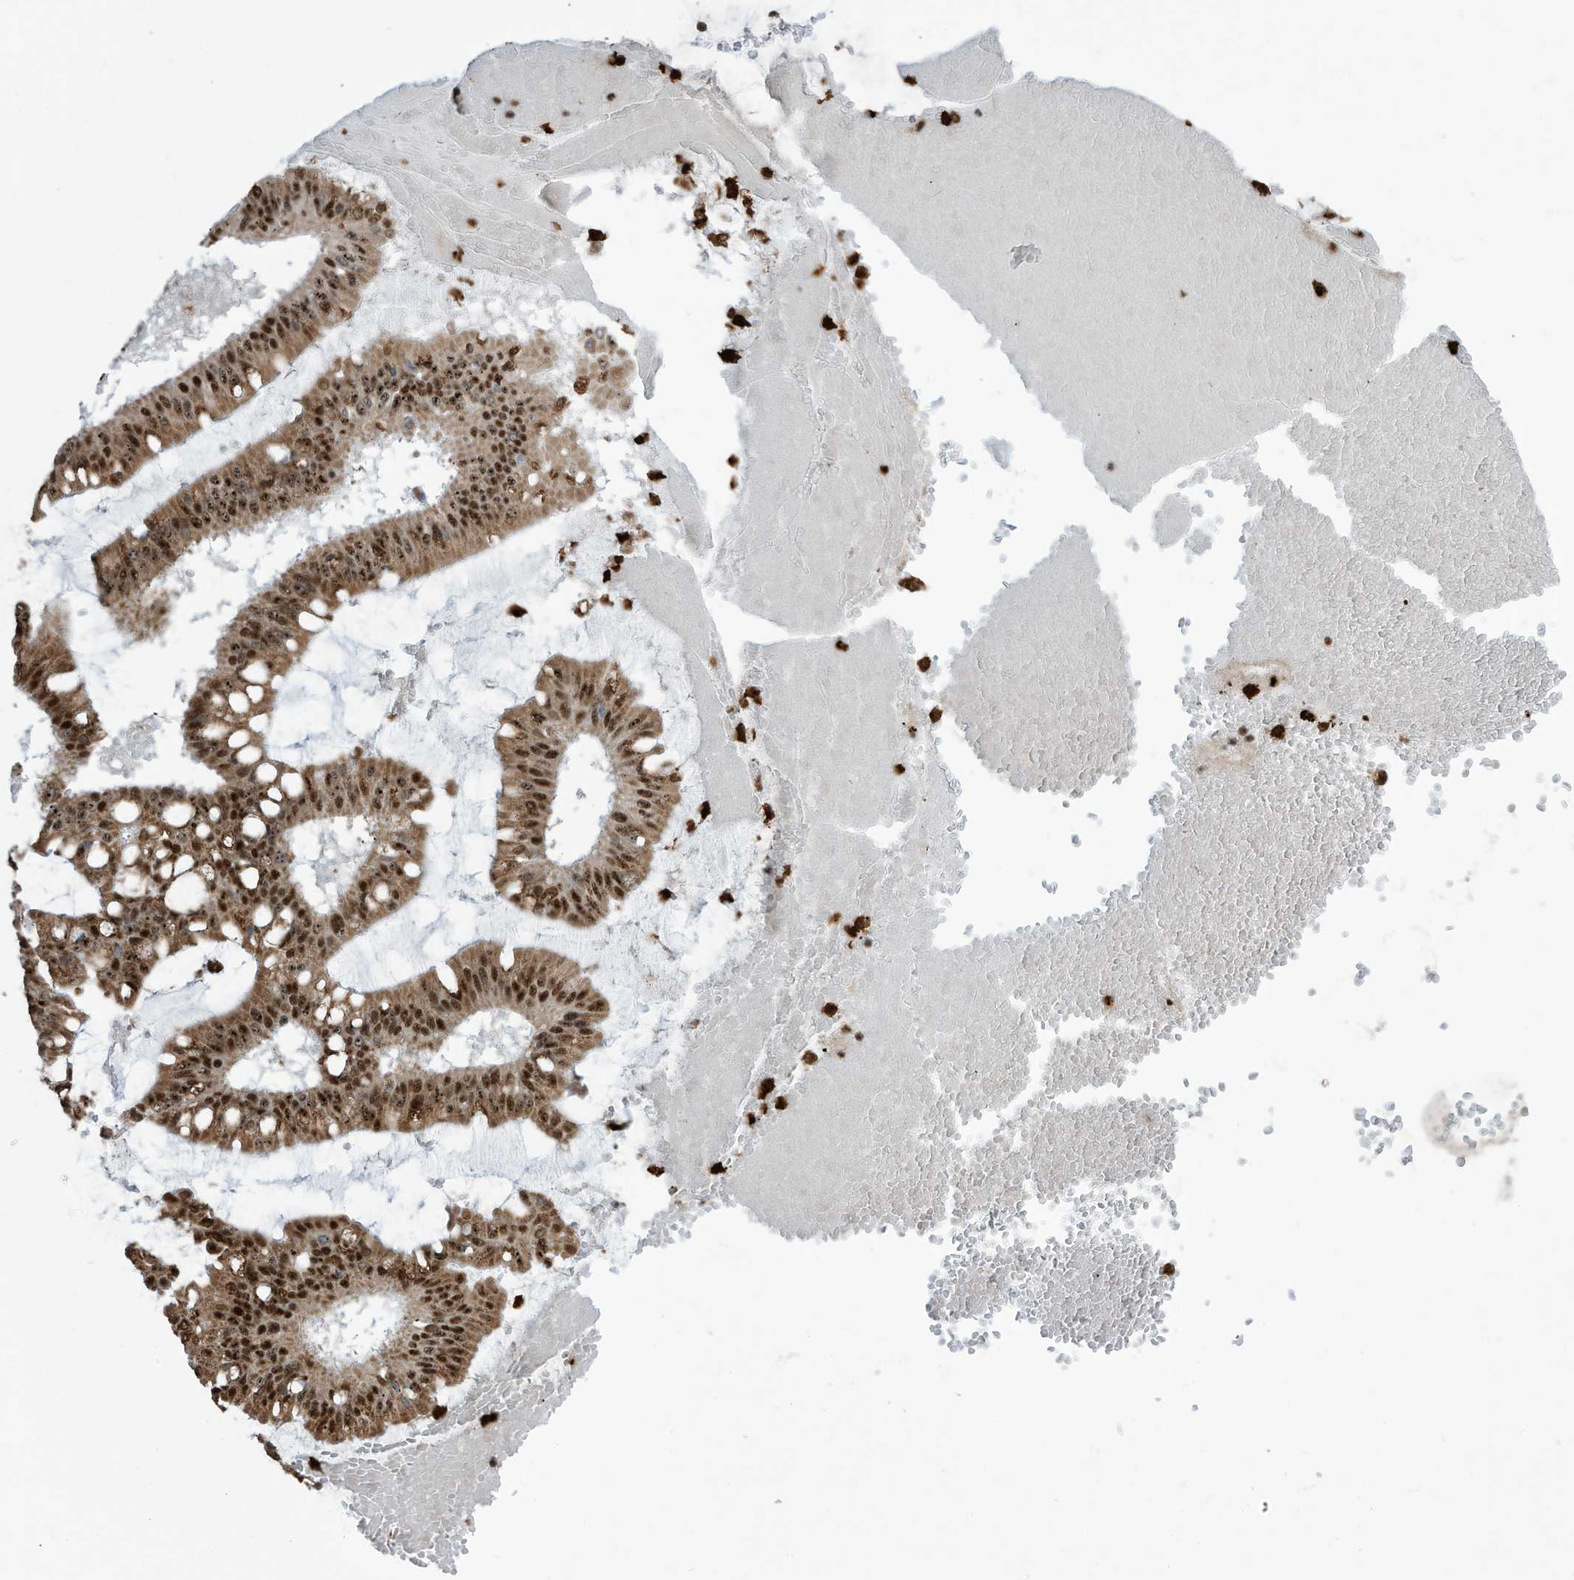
{"staining": {"intensity": "strong", "quantity": ">75%", "location": "cytoplasmic/membranous,nuclear"}, "tissue": "ovarian cancer", "cell_type": "Tumor cells", "image_type": "cancer", "snomed": [{"axis": "morphology", "description": "Cystadenocarcinoma, mucinous, NOS"}, {"axis": "topography", "description": "Ovary"}], "caption": "Ovarian mucinous cystadenocarcinoma was stained to show a protein in brown. There is high levels of strong cytoplasmic/membranous and nuclear expression in about >75% of tumor cells.", "gene": "LBH", "patient": {"sex": "female", "age": 73}}